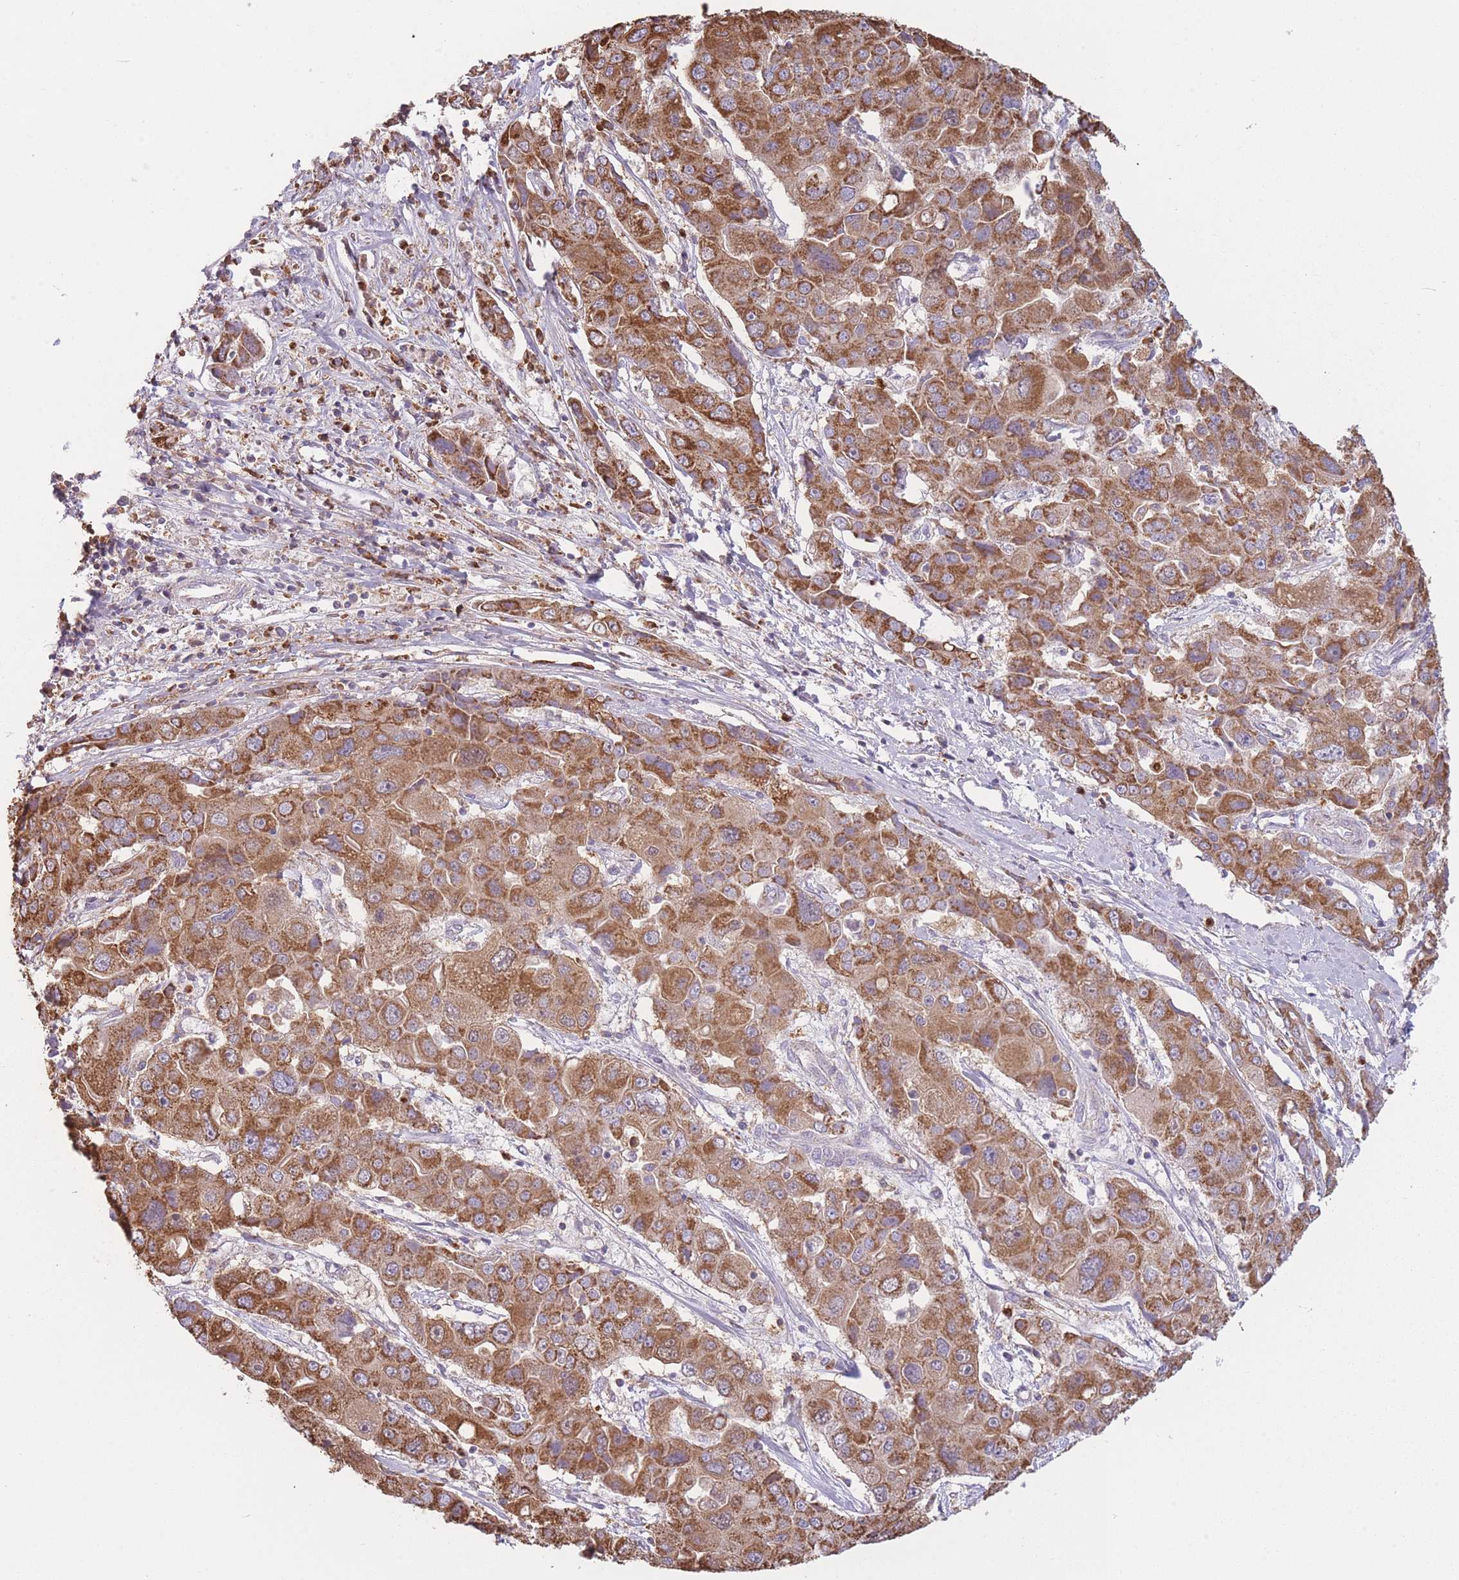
{"staining": {"intensity": "strong", "quantity": ">75%", "location": "cytoplasmic/membranous"}, "tissue": "liver cancer", "cell_type": "Tumor cells", "image_type": "cancer", "snomed": [{"axis": "morphology", "description": "Cholangiocarcinoma"}, {"axis": "topography", "description": "Liver"}], "caption": "The micrograph exhibits staining of liver cancer, revealing strong cytoplasmic/membranous protein staining (brown color) within tumor cells. (Stains: DAB in brown, nuclei in blue, Microscopy: brightfield microscopy at high magnification).", "gene": "PRAM1", "patient": {"sex": "male", "age": 67}}